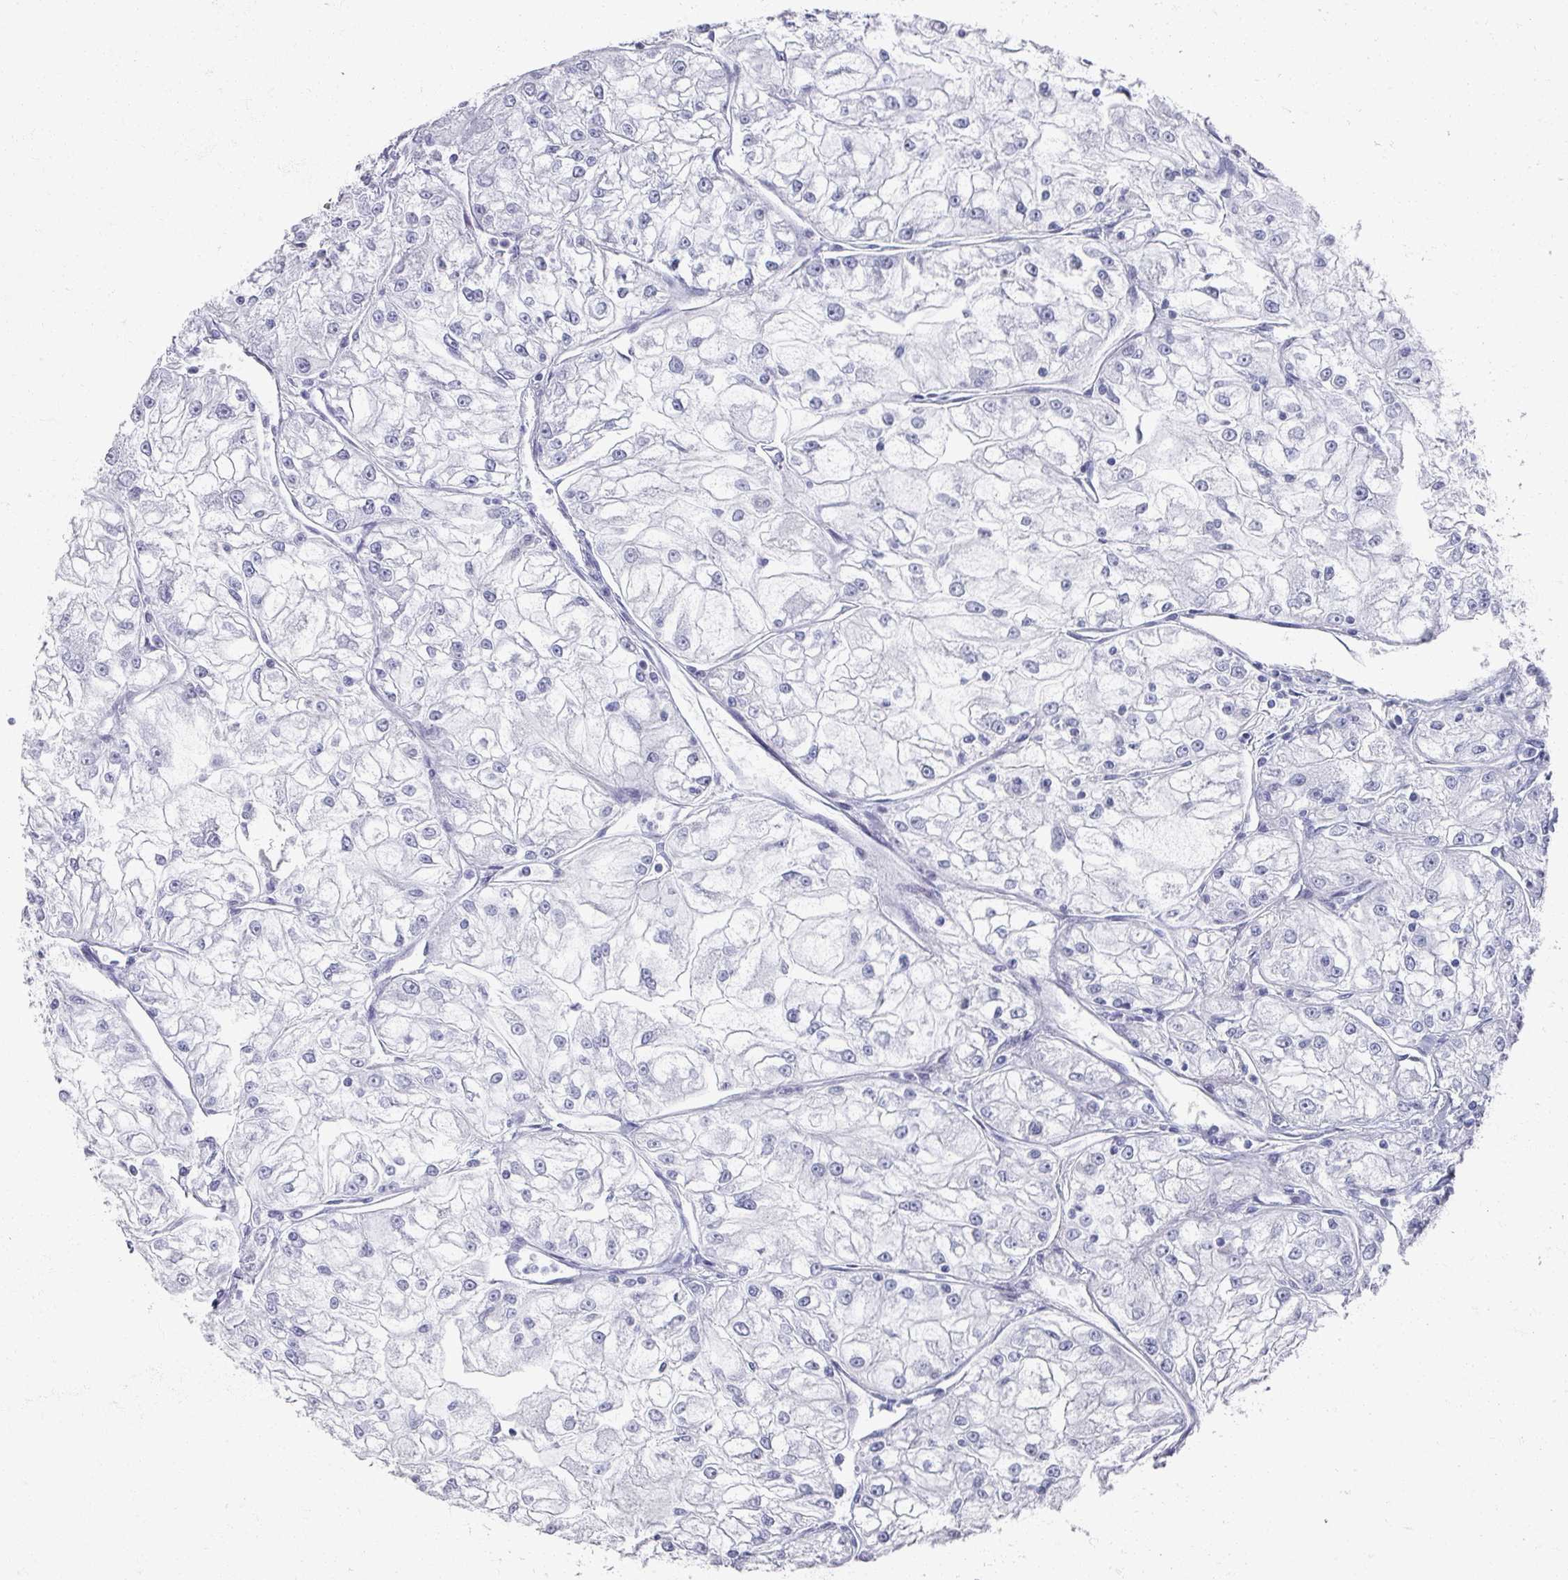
{"staining": {"intensity": "negative", "quantity": "none", "location": "none"}, "tissue": "renal cancer", "cell_type": "Tumor cells", "image_type": "cancer", "snomed": [{"axis": "morphology", "description": "Adenocarcinoma, NOS"}, {"axis": "topography", "description": "Kidney"}], "caption": "An IHC micrograph of adenocarcinoma (renal) is shown. There is no staining in tumor cells of adenocarcinoma (renal).", "gene": "OMG", "patient": {"sex": "female", "age": 72}}